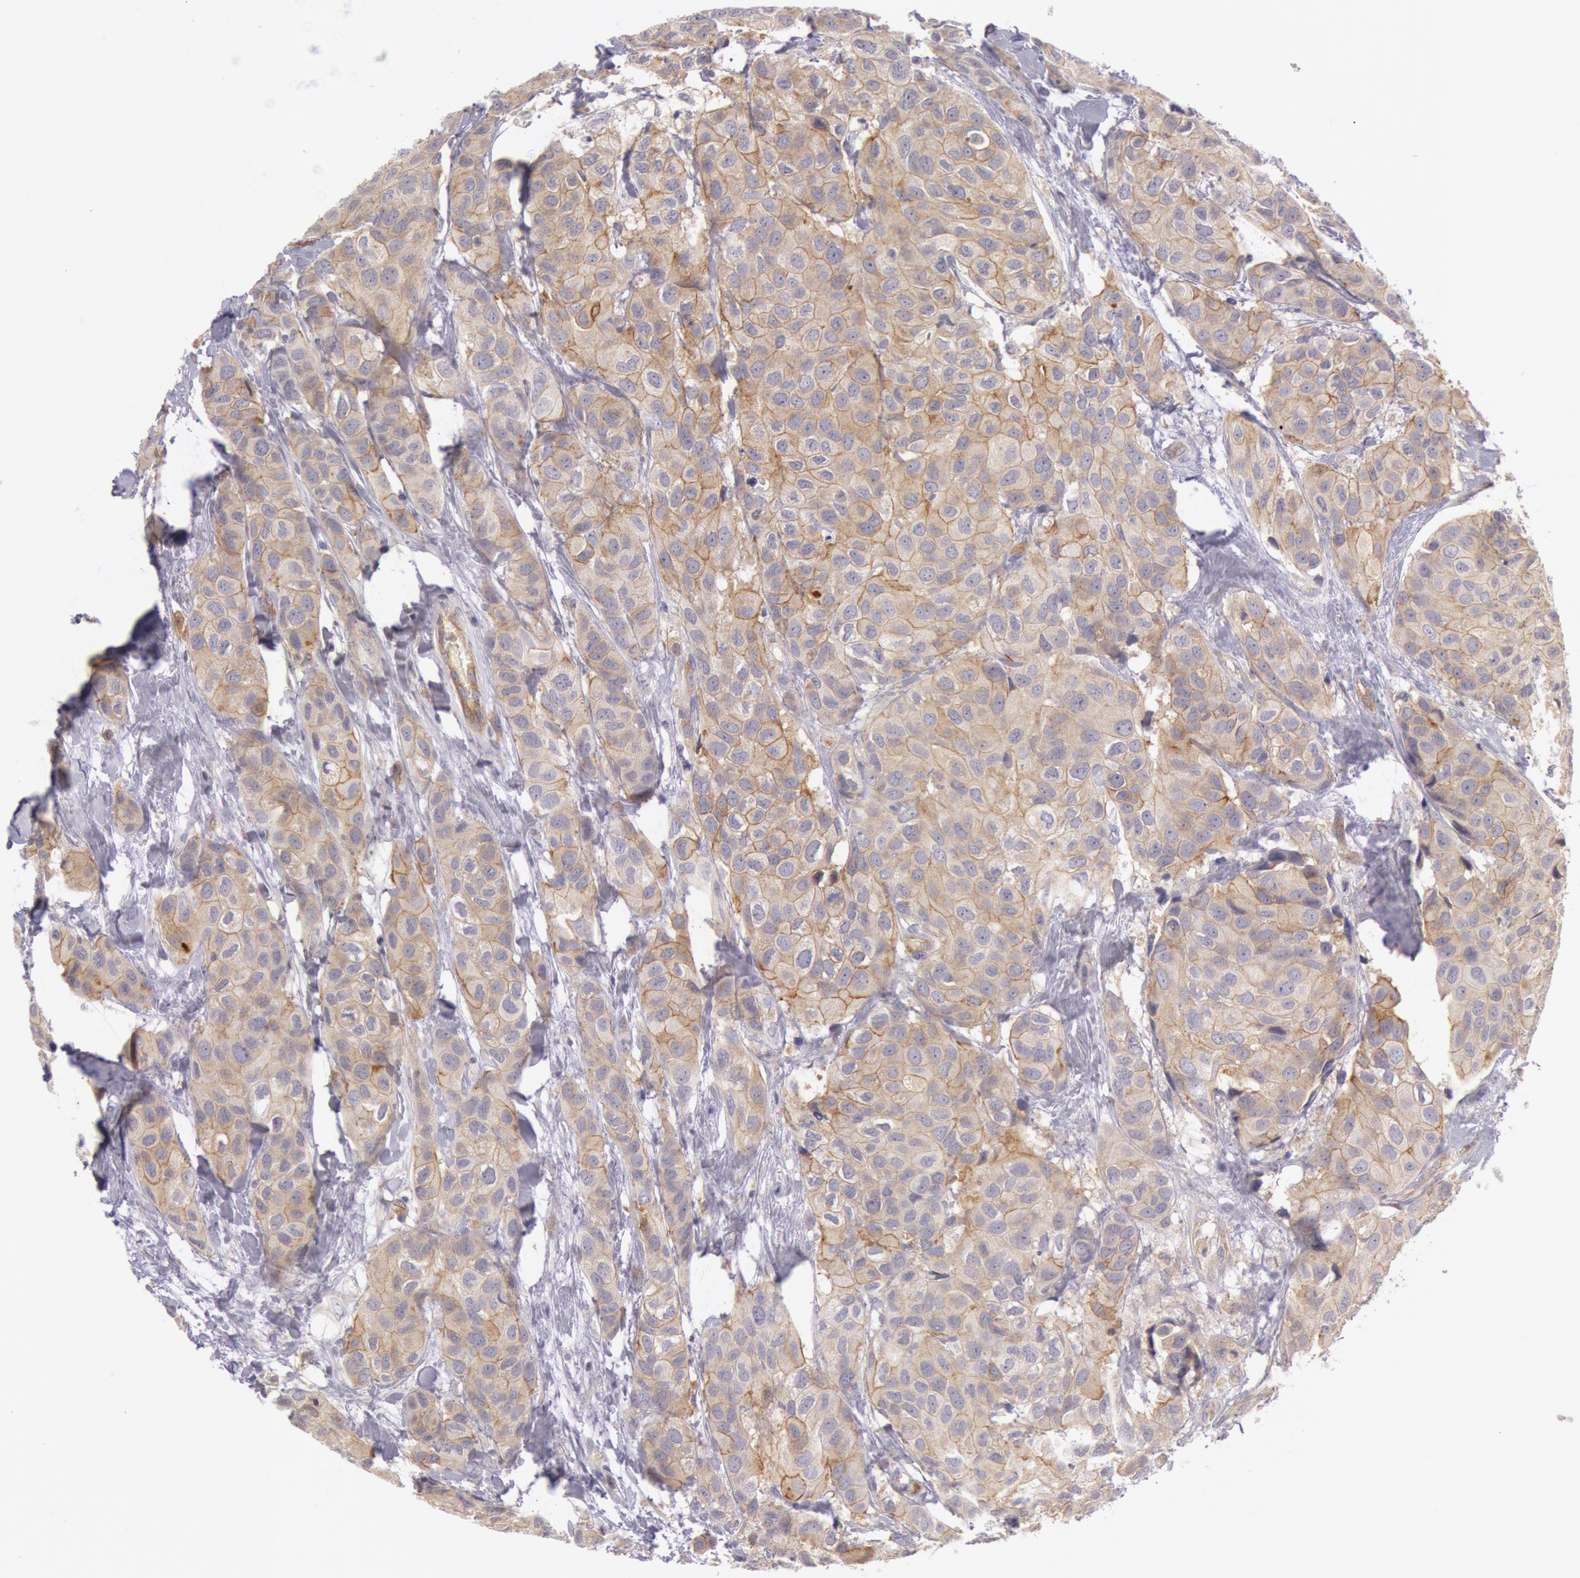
{"staining": {"intensity": "moderate", "quantity": "25%-75%", "location": "cytoplasmic/membranous"}, "tissue": "breast cancer", "cell_type": "Tumor cells", "image_type": "cancer", "snomed": [{"axis": "morphology", "description": "Duct carcinoma"}, {"axis": "topography", "description": "Breast"}], "caption": "Protein expression analysis of breast cancer displays moderate cytoplasmic/membranous expression in approximately 25%-75% of tumor cells.", "gene": "MYO5A", "patient": {"sex": "female", "age": 68}}